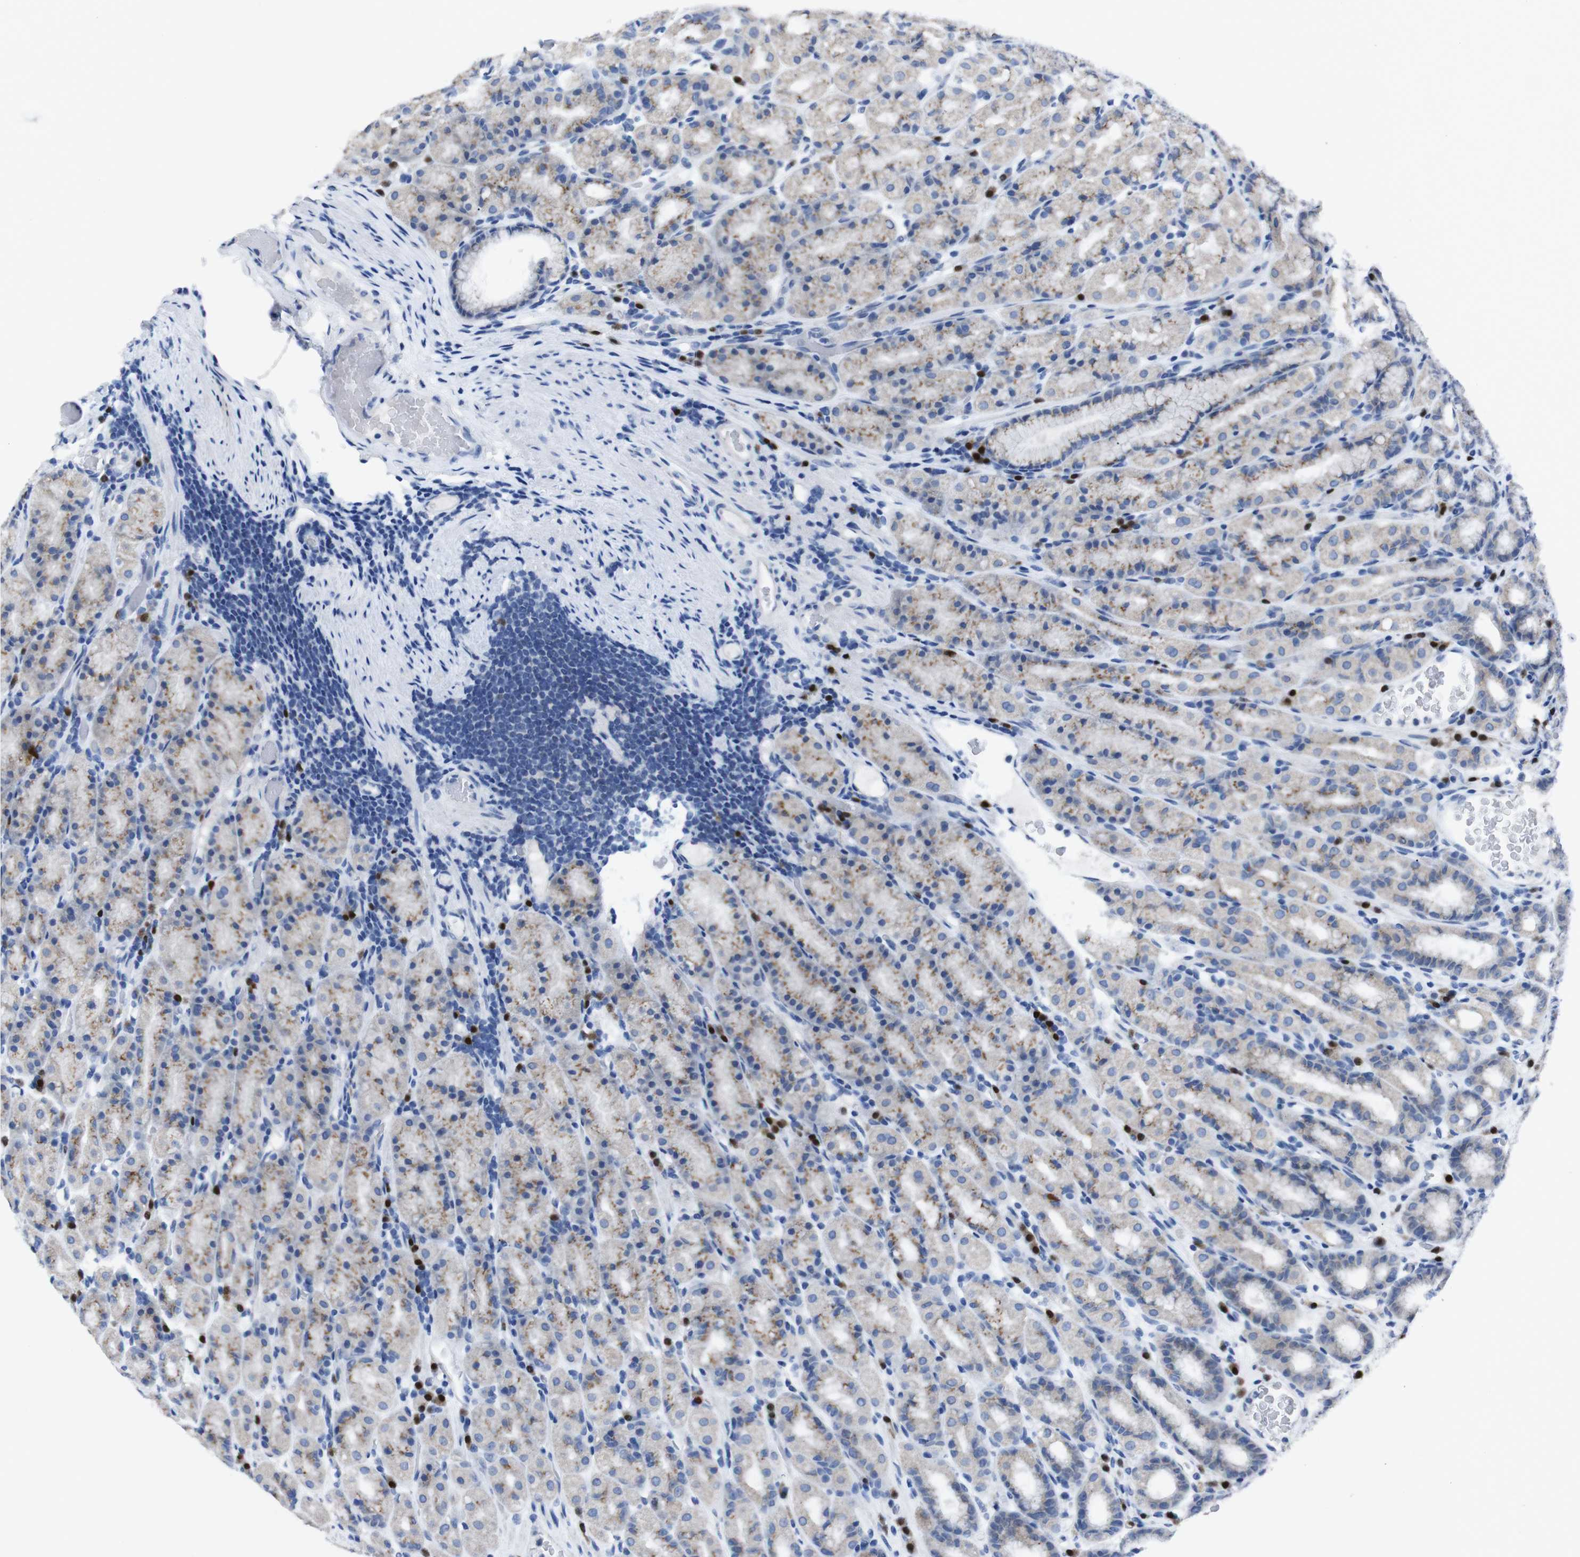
{"staining": {"intensity": "moderate", "quantity": "25%-75%", "location": "cytoplasmic/membranous"}, "tissue": "stomach", "cell_type": "Glandular cells", "image_type": "normal", "snomed": [{"axis": "morphology", "description": "Normal tissue, NOS"}, {"axis": "topography", "description": "Stomach, upper"}], "caption": "Glandular cells exhibit moderate cytoplasmic/membranous expression in approximately 25%-75% of cells in unremarkable stomach. (DAB IHC with brightfield microscopy, high magnification).", "gene": "IRF4", "patient": {"sex": "male", "age": 68}}